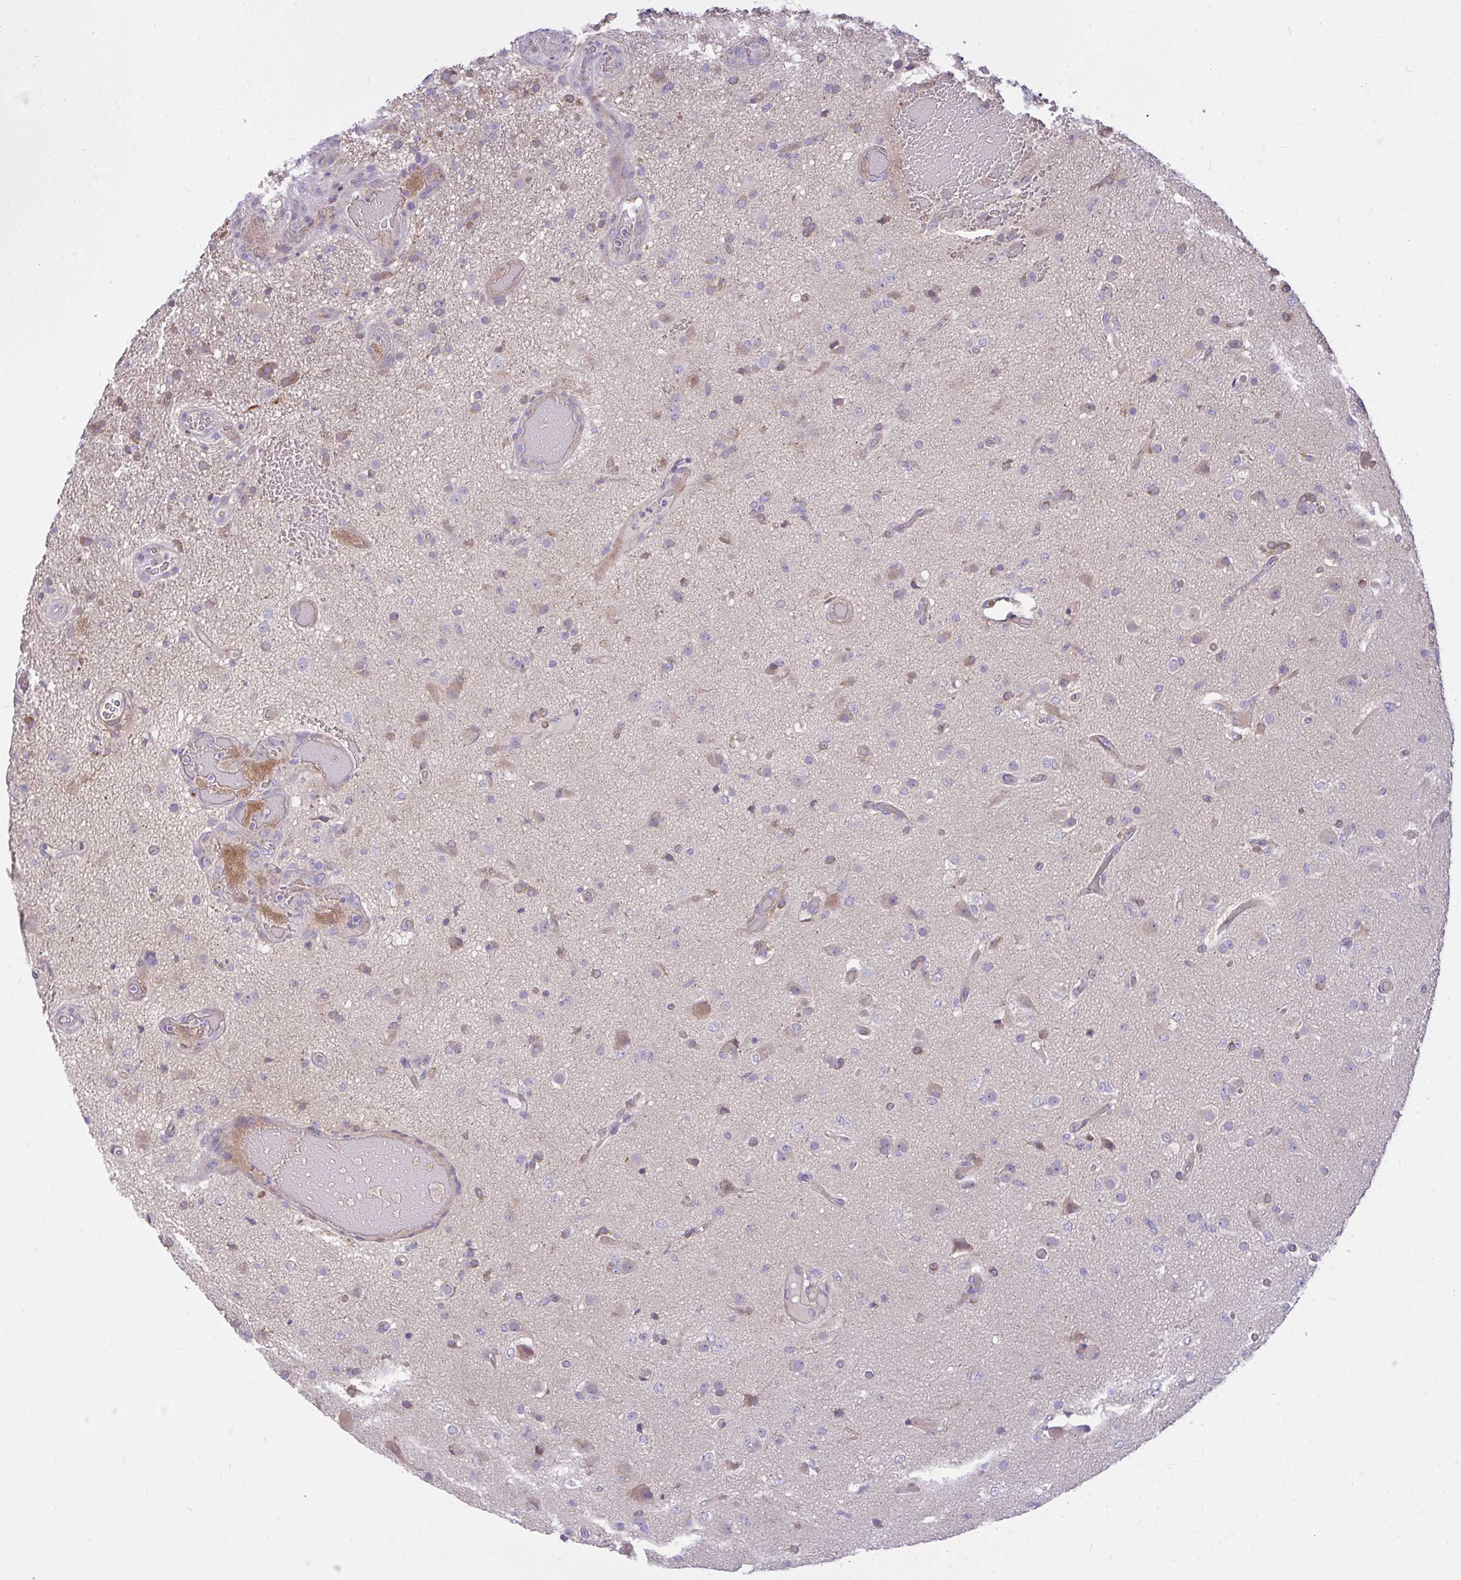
{"staining": {"intensity": "weak", "quantity": "<25%", "location": "cytoplasmic/membranous"}, "tissue": "glioma", "cell_type": "Tumor cells", "image_type": "cancer", "snomed": [{"axis": "morphology", "description": "Glioma, malignant, High grade"}, {"axis": "topography", "description": "Brain"}], "caption": "Micrograph shows no protein positivity in tumor cells of malignant glioma (high-grade) tissue.", "gene": "MOCS1", "patient": {"sex": "female", "age": 74}}